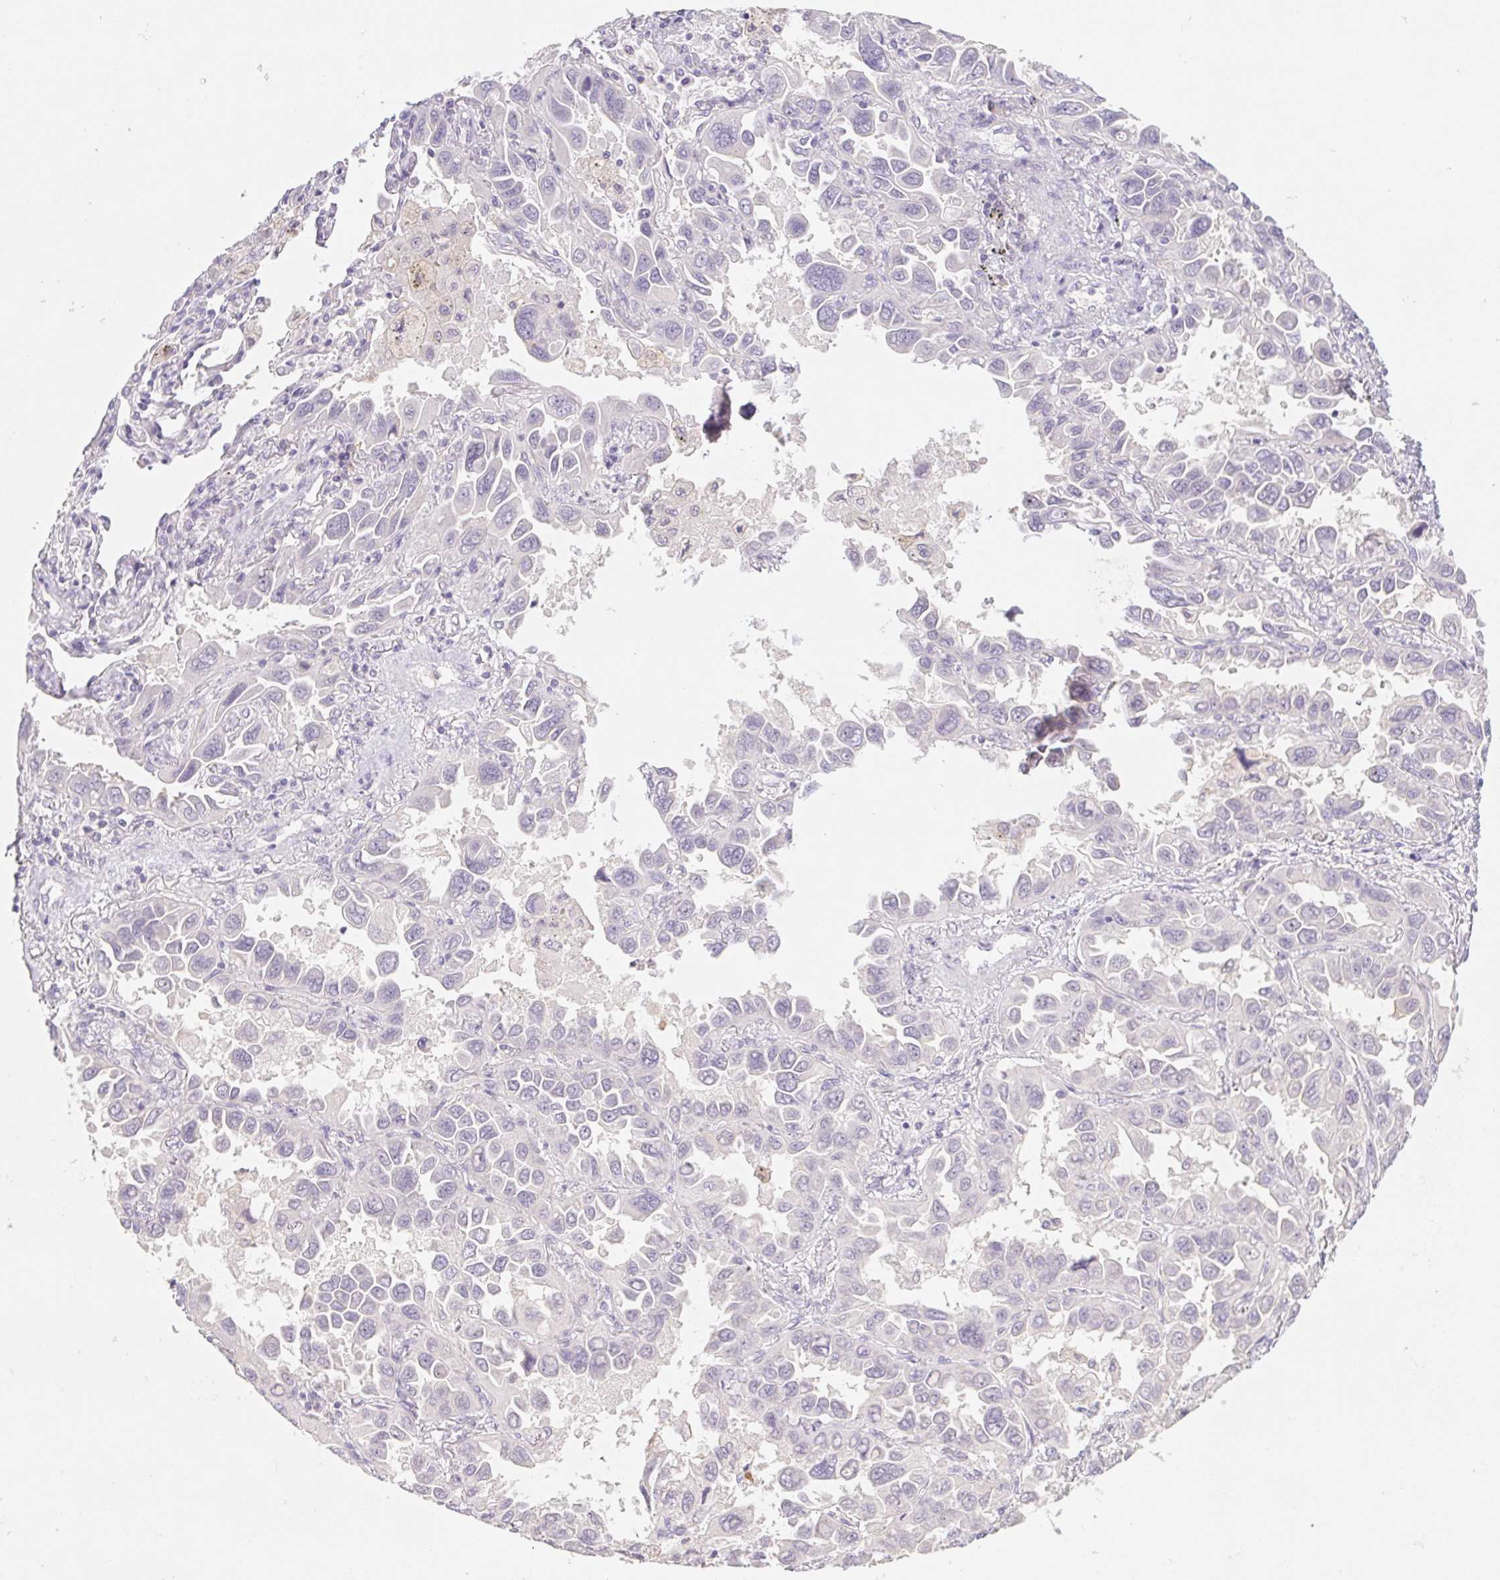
{"staining": {"intensity": "negative", "quantity": "none", "location": "none"}, "tissue": "lung cancer", "cell_type": "Tumor cells", "image_type": "cancer", "snomed": [{"axis": "morphology", "description": "Adenocarcinoma, NOS"}, {"axis": "topography", "description": "Lung"}], "caption": "Immunohistochemistry (IHC) of lung cancer reveals no staining in tumor cells.", "gene": "PNMA8B", "patient": {"sex": "male", "age": 64}}